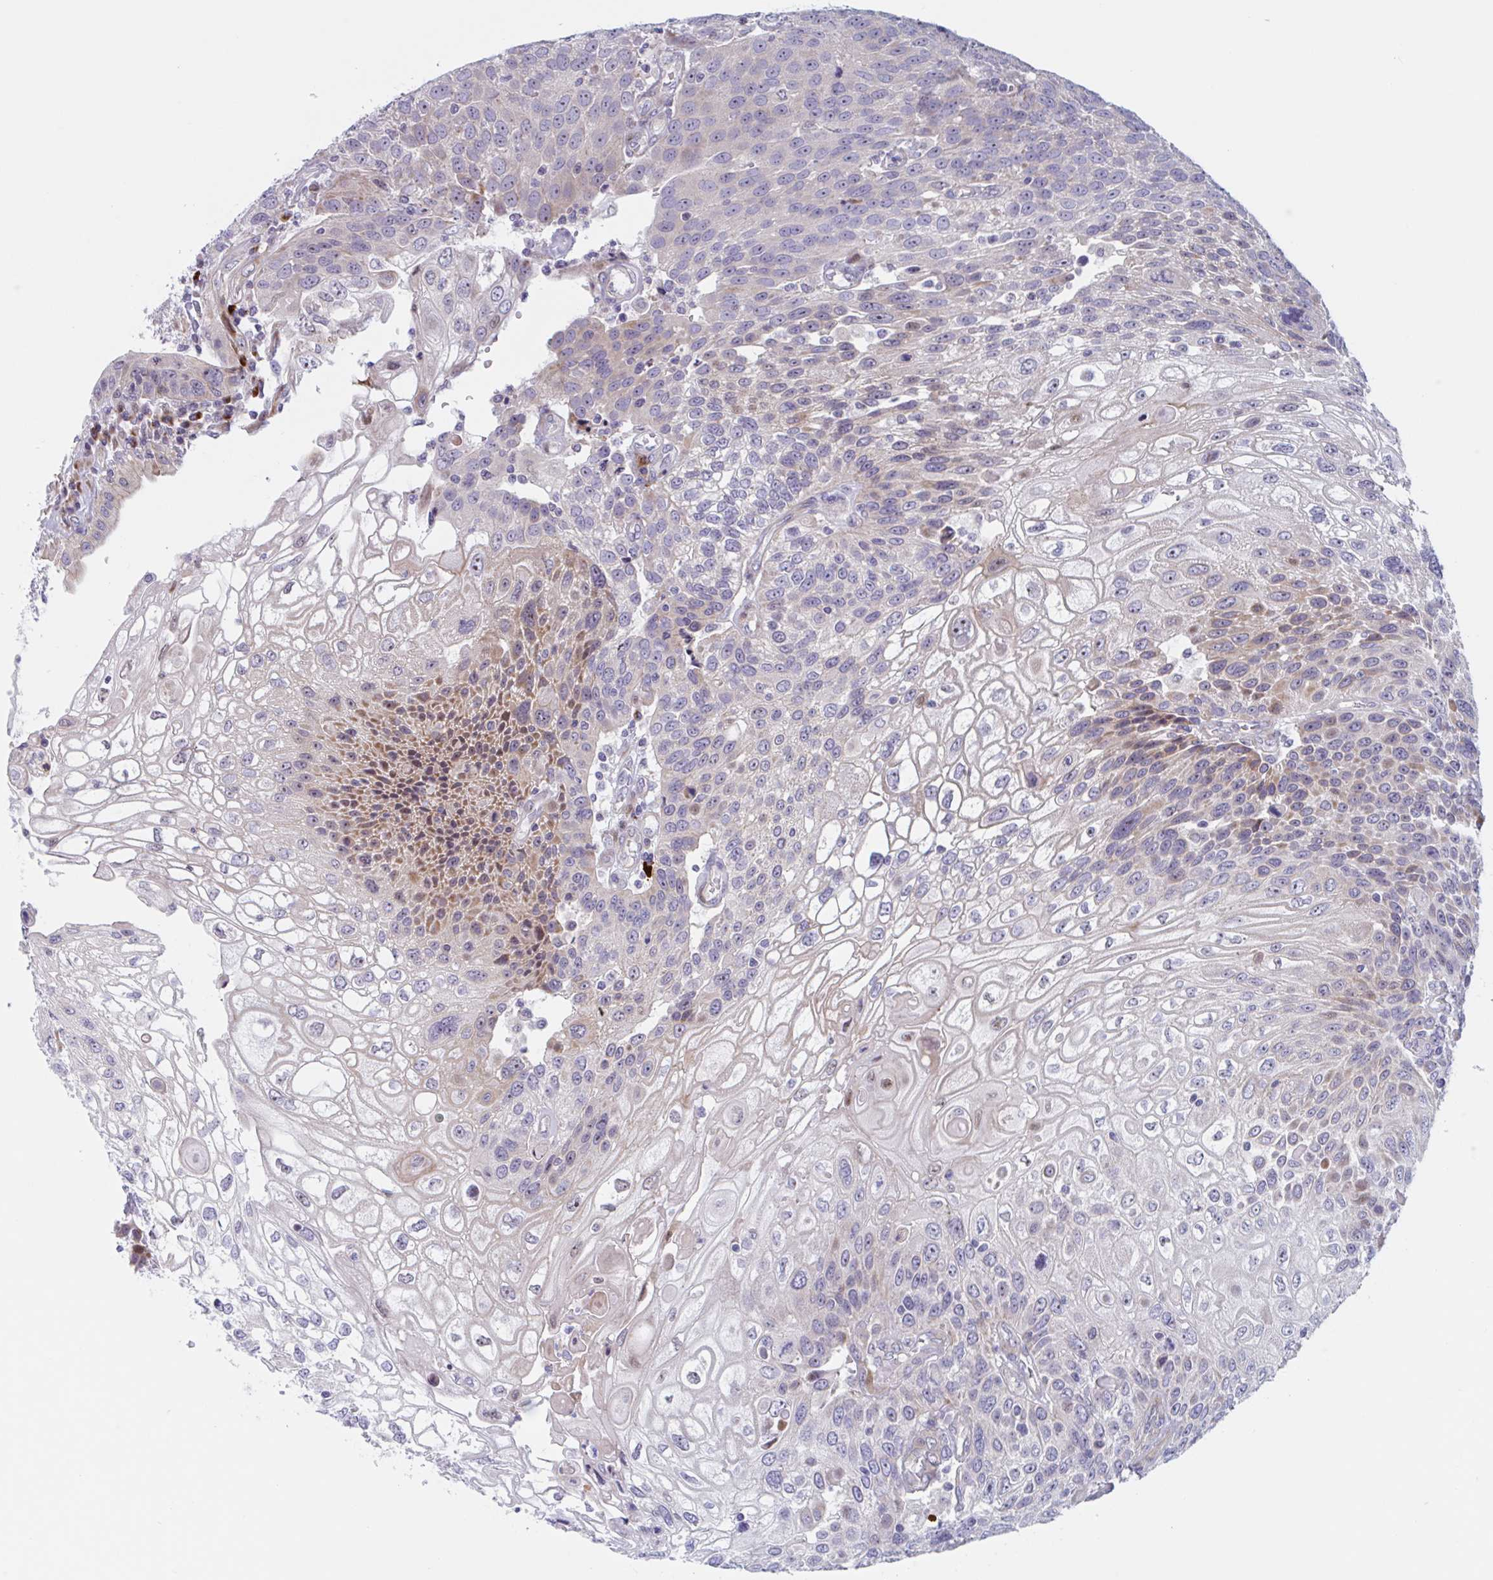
{"staining": {"intensity": "moderate", "quantity": "<25%", "location": "cytoplasmic/membranous"}, "tissue": "urothelial cancer", "cell_type": "Tumor cells", "image_type": "cancer", "snomed": [{"axis": "morphology", "description": "Urothelial carcinoma, High grade"}, {"axis": "topography", "description": "Urinary bladder"}], "caption": "Moderate cytoplasmic/membranous positivity is appreciated in approximately <25% of tumor cells in high-grade urothelial carcinoma.", "gene": "DUXA", "patient": {"sex": "female", "age": 70}}